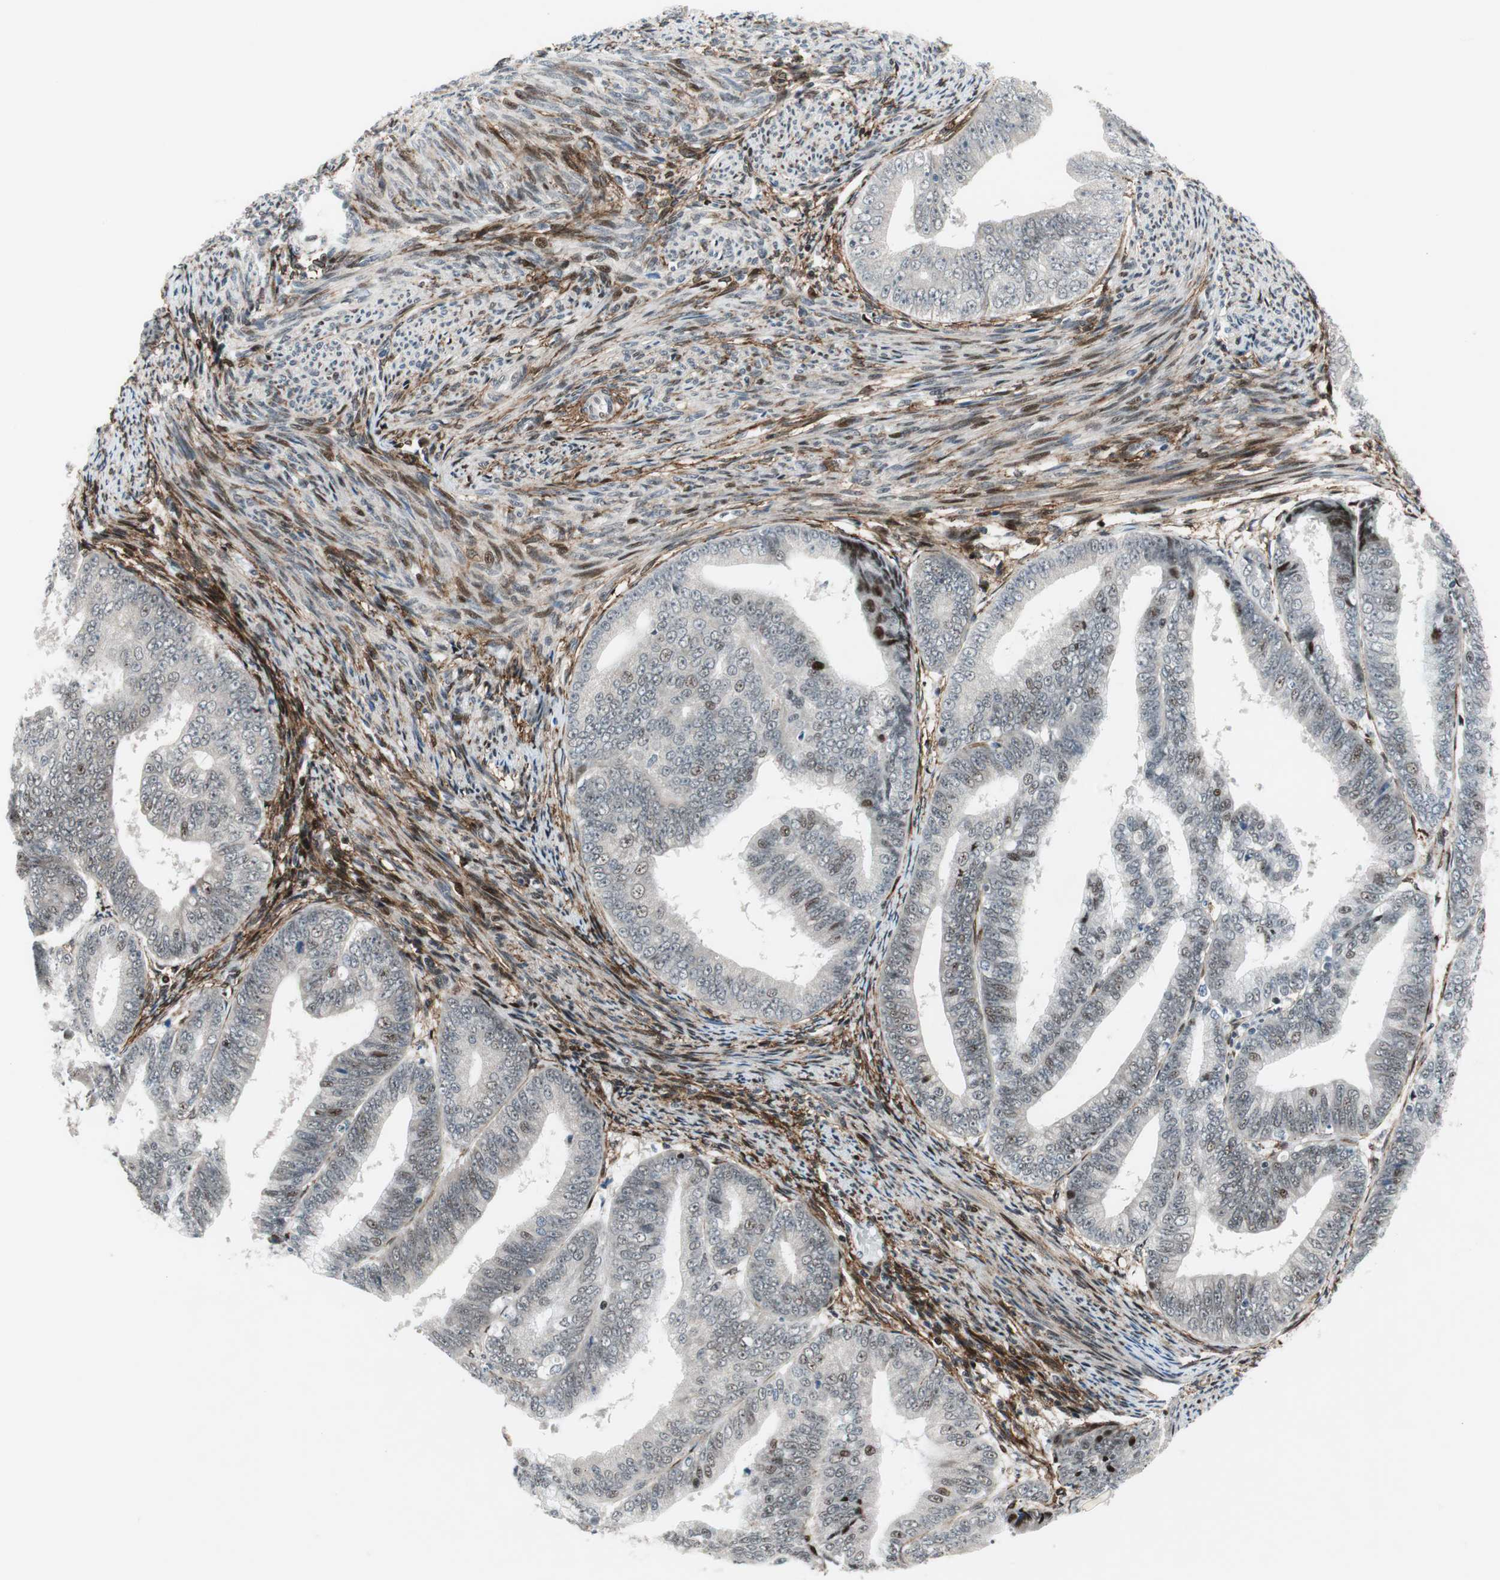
{"staining": {"intensity": "strong", "quantity": "<25%", "location": "nuclear"}, "tissue": "endometrial cancer", "cell_type": "Tumor cells", "image_type": "cancer", "snomed": [{"axis": "morphology", "description": "Adenocarcinoma, NOS"}, {"axis": "topography", "description": "Endometrium"}], "caption": "There is medium levels of strong nuclear staining in tumor cells of endometrial cancer, as demonstrated by immunohistochemical staining (brown color).", "gene": "FBXO44", "patient": {"sex": "female", "age": 63}}